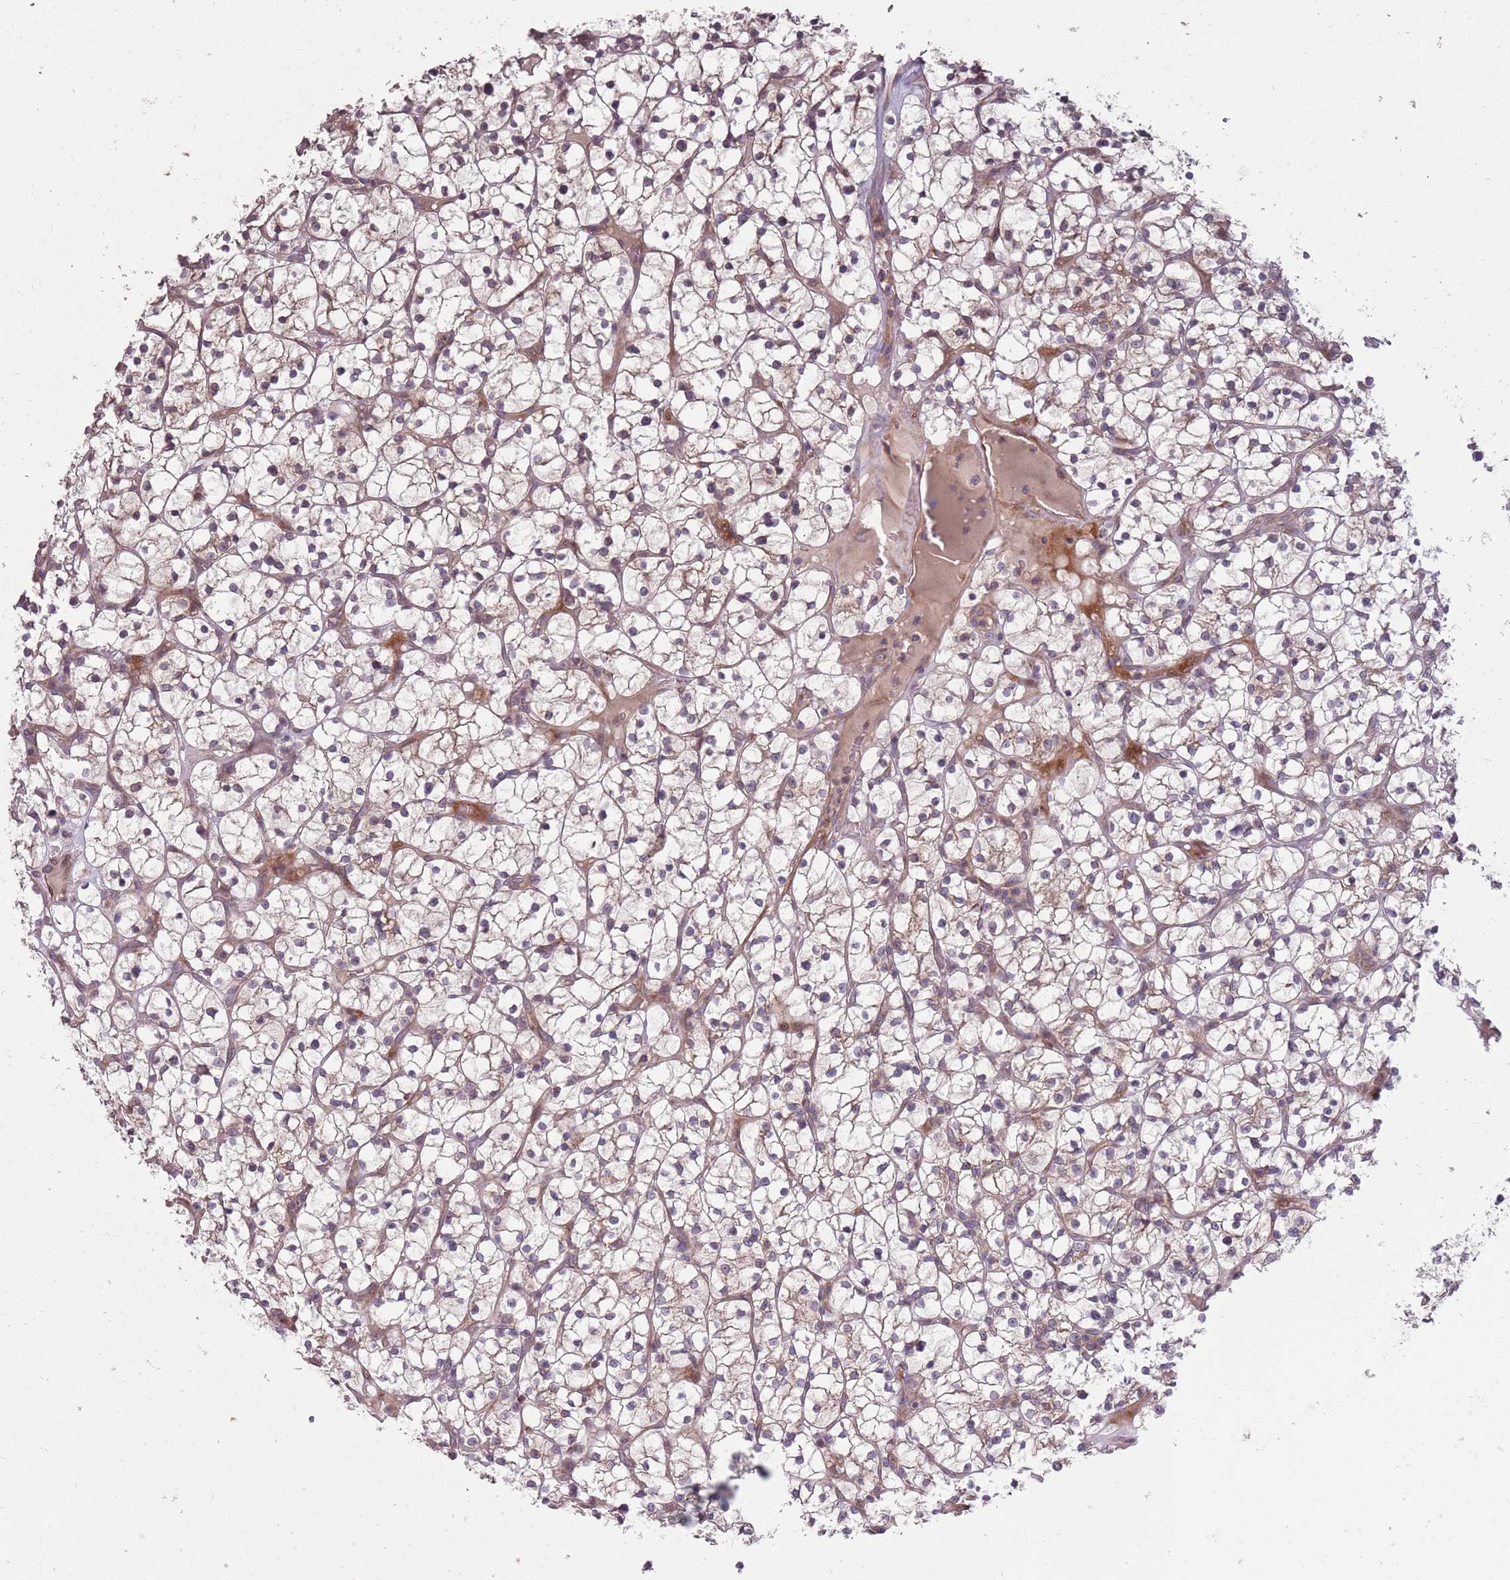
{"staining": {"intensity": "weak", "quantity": "<25%", "location": "cytoplasmic/membranous"}, "tissue": "renal cancer", "cell_type": "Tumor cells", "image_type": "cancer", "snomed": [{"axis": "morphology", "description": "Adenocarcinoma, NOS"}, {"axis": "topography", "description": "Kidney"}], "caption": "IHC micrograph of neoplastic tissue: adenocarcinoma (renal) stained with DAB exhibits no significant protein expression in tumor cells.", "gene": "PLD6", "patient": {"sex": "female", "age": 64}}